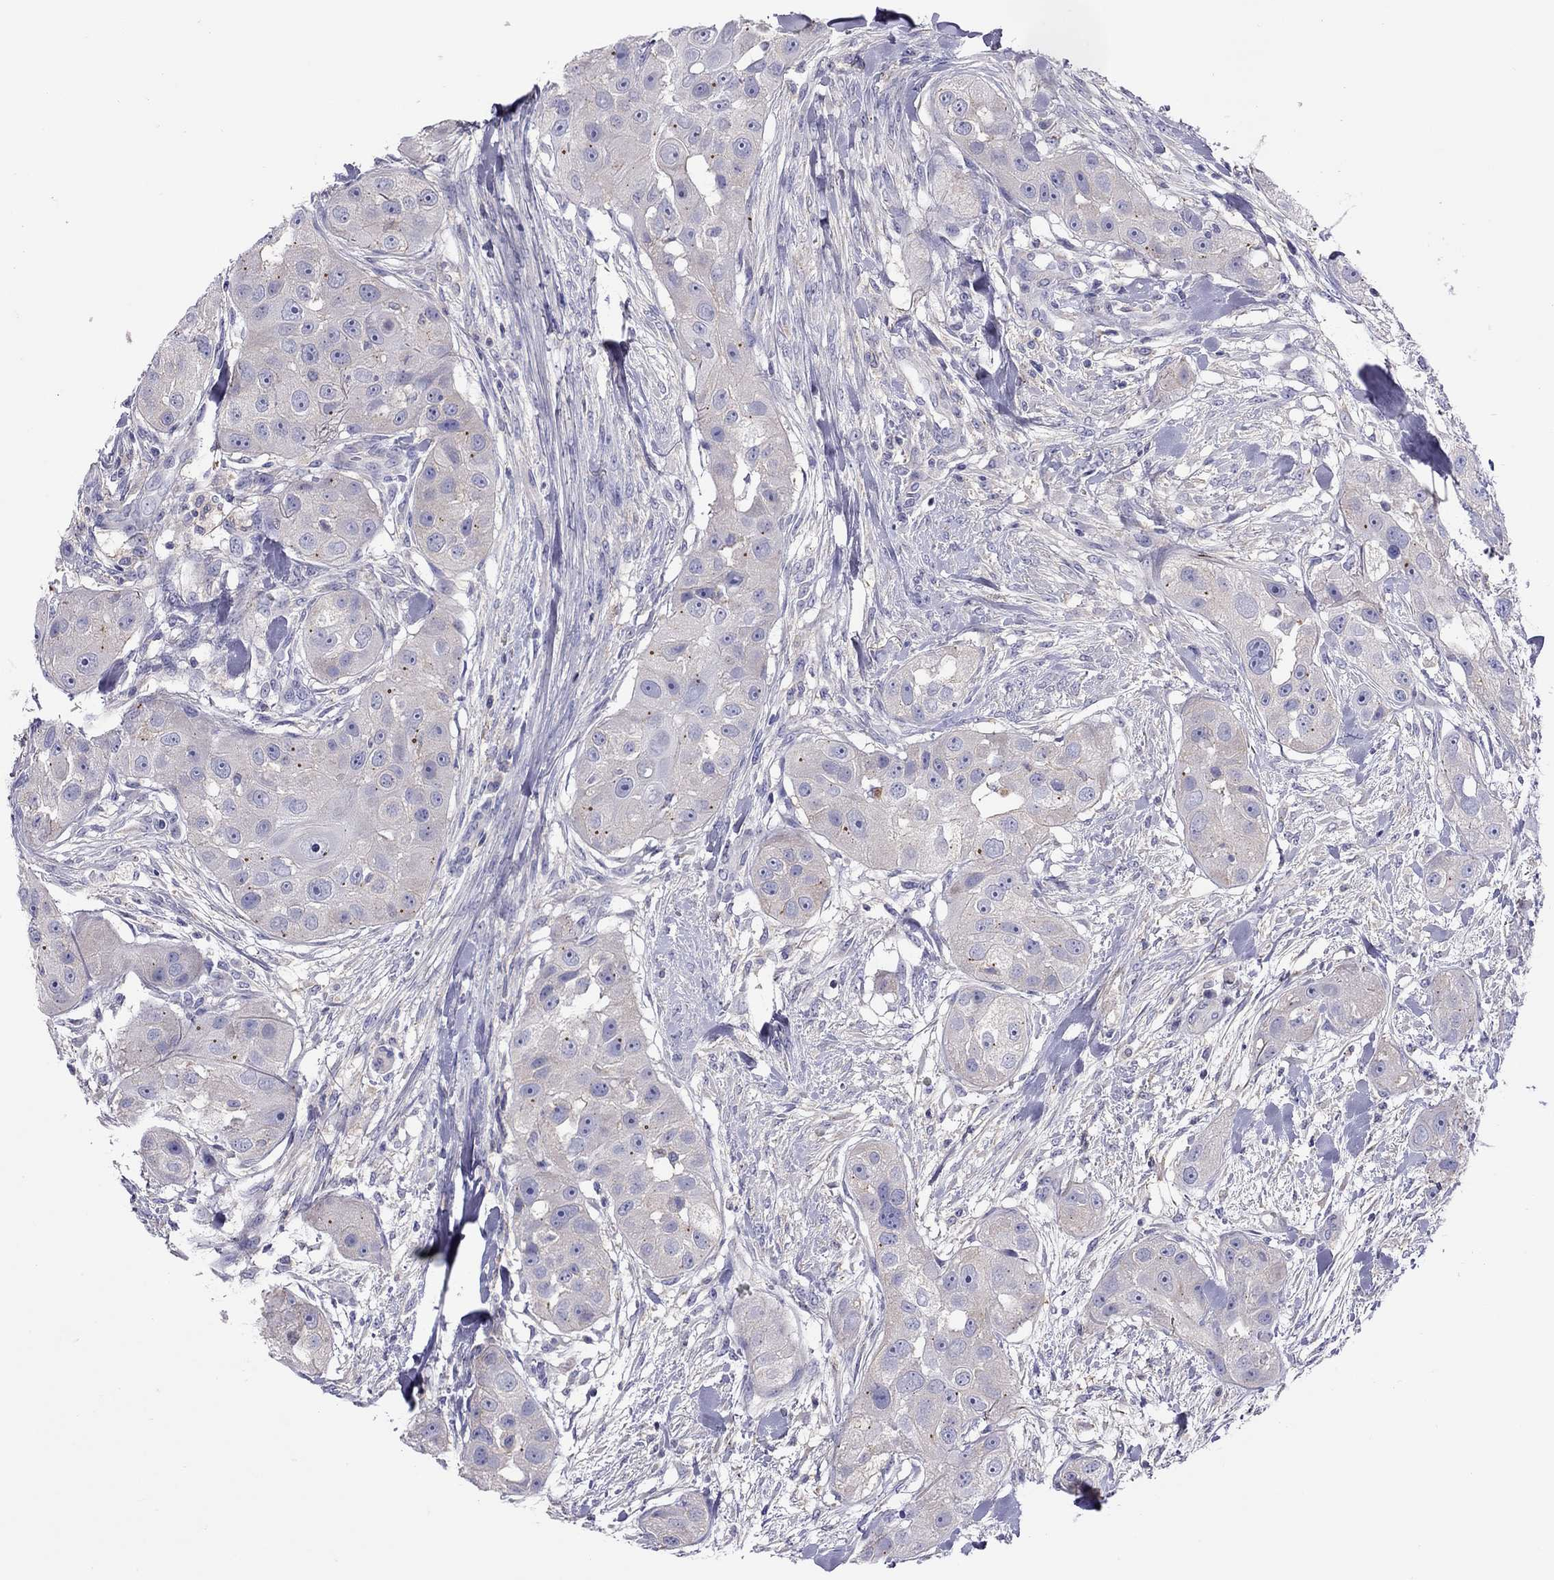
{"staining": {"intensity": "negative", "quantity": "none", "location": "none"}, "tissue": "head and neck cancer", "cell_type": "Tumor cells", "image_type": "cancer", "snomed": [{"axis": "morphology", "description": "Squamous cell carcinoma, NOS"}, {"axis": "topography", "description": "Head-Neck"}], "caption": "The micrograph reveals no significant expression in tumor cells of head and neck squamous cell carcinoma. (Stains: DAB (3,3'-diaminobenzidine) immunohistochemistry with hematoxylin counter stain, Microscopy: brightfield microscopy at high magnification).", "gene": "ALOX15B", "patient": {"sex": "male", "age": 51}}